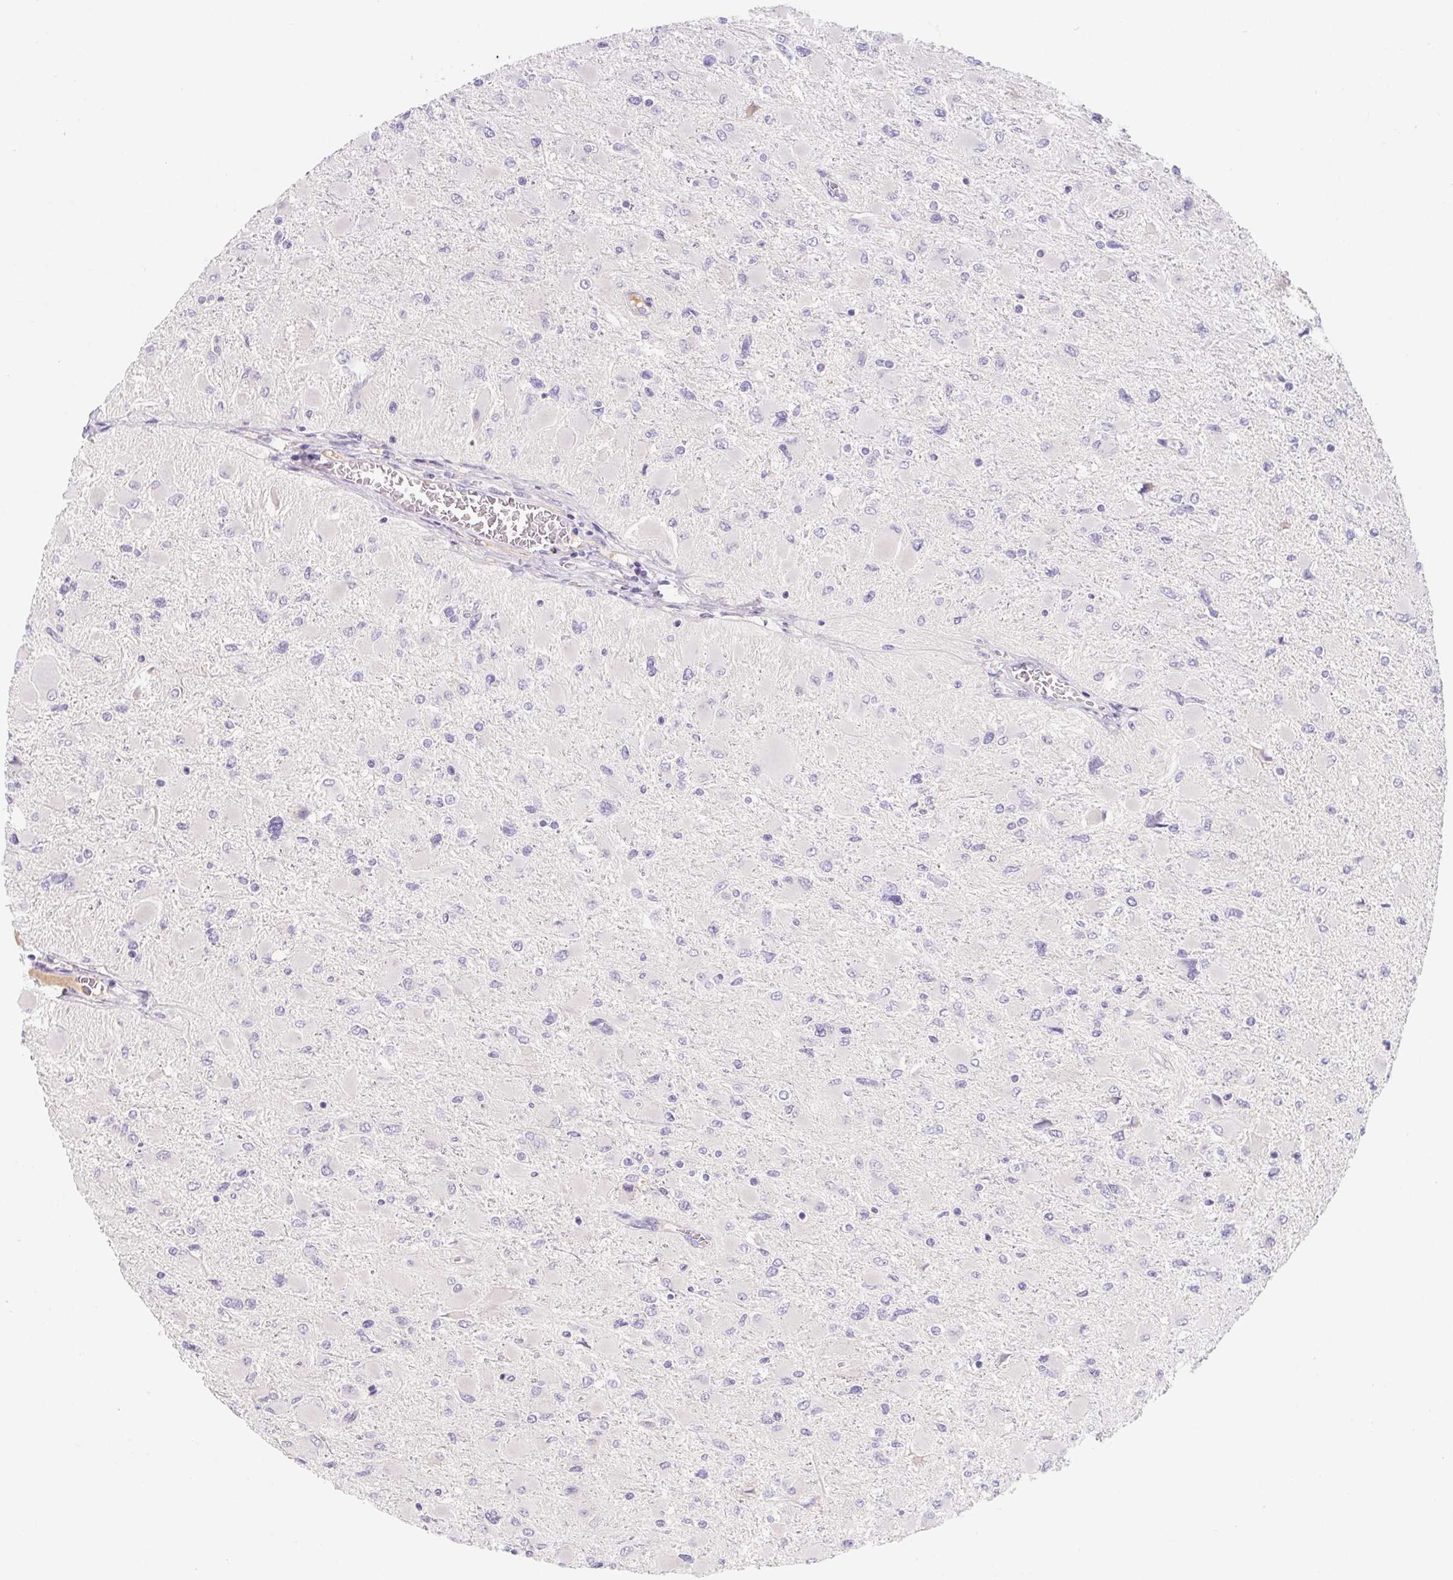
{"staining": {"intensity": "negative", "quantity": "none", "location": "none"}, "tissue": "glioma", "cell_type": "Tumor cells", "image_type": "cancer", "snomed": [{"axis": "morphology", "description": "Glioma, malignant, High grade"}, {"axis": "topography", "description": "Cerebral cortex"}], "caption": "Tumor cells are negative for brown protein staining in malignant glioma (high-grade).", "gene": "LPA", "patient": {"sex": "female", "age": 36}}